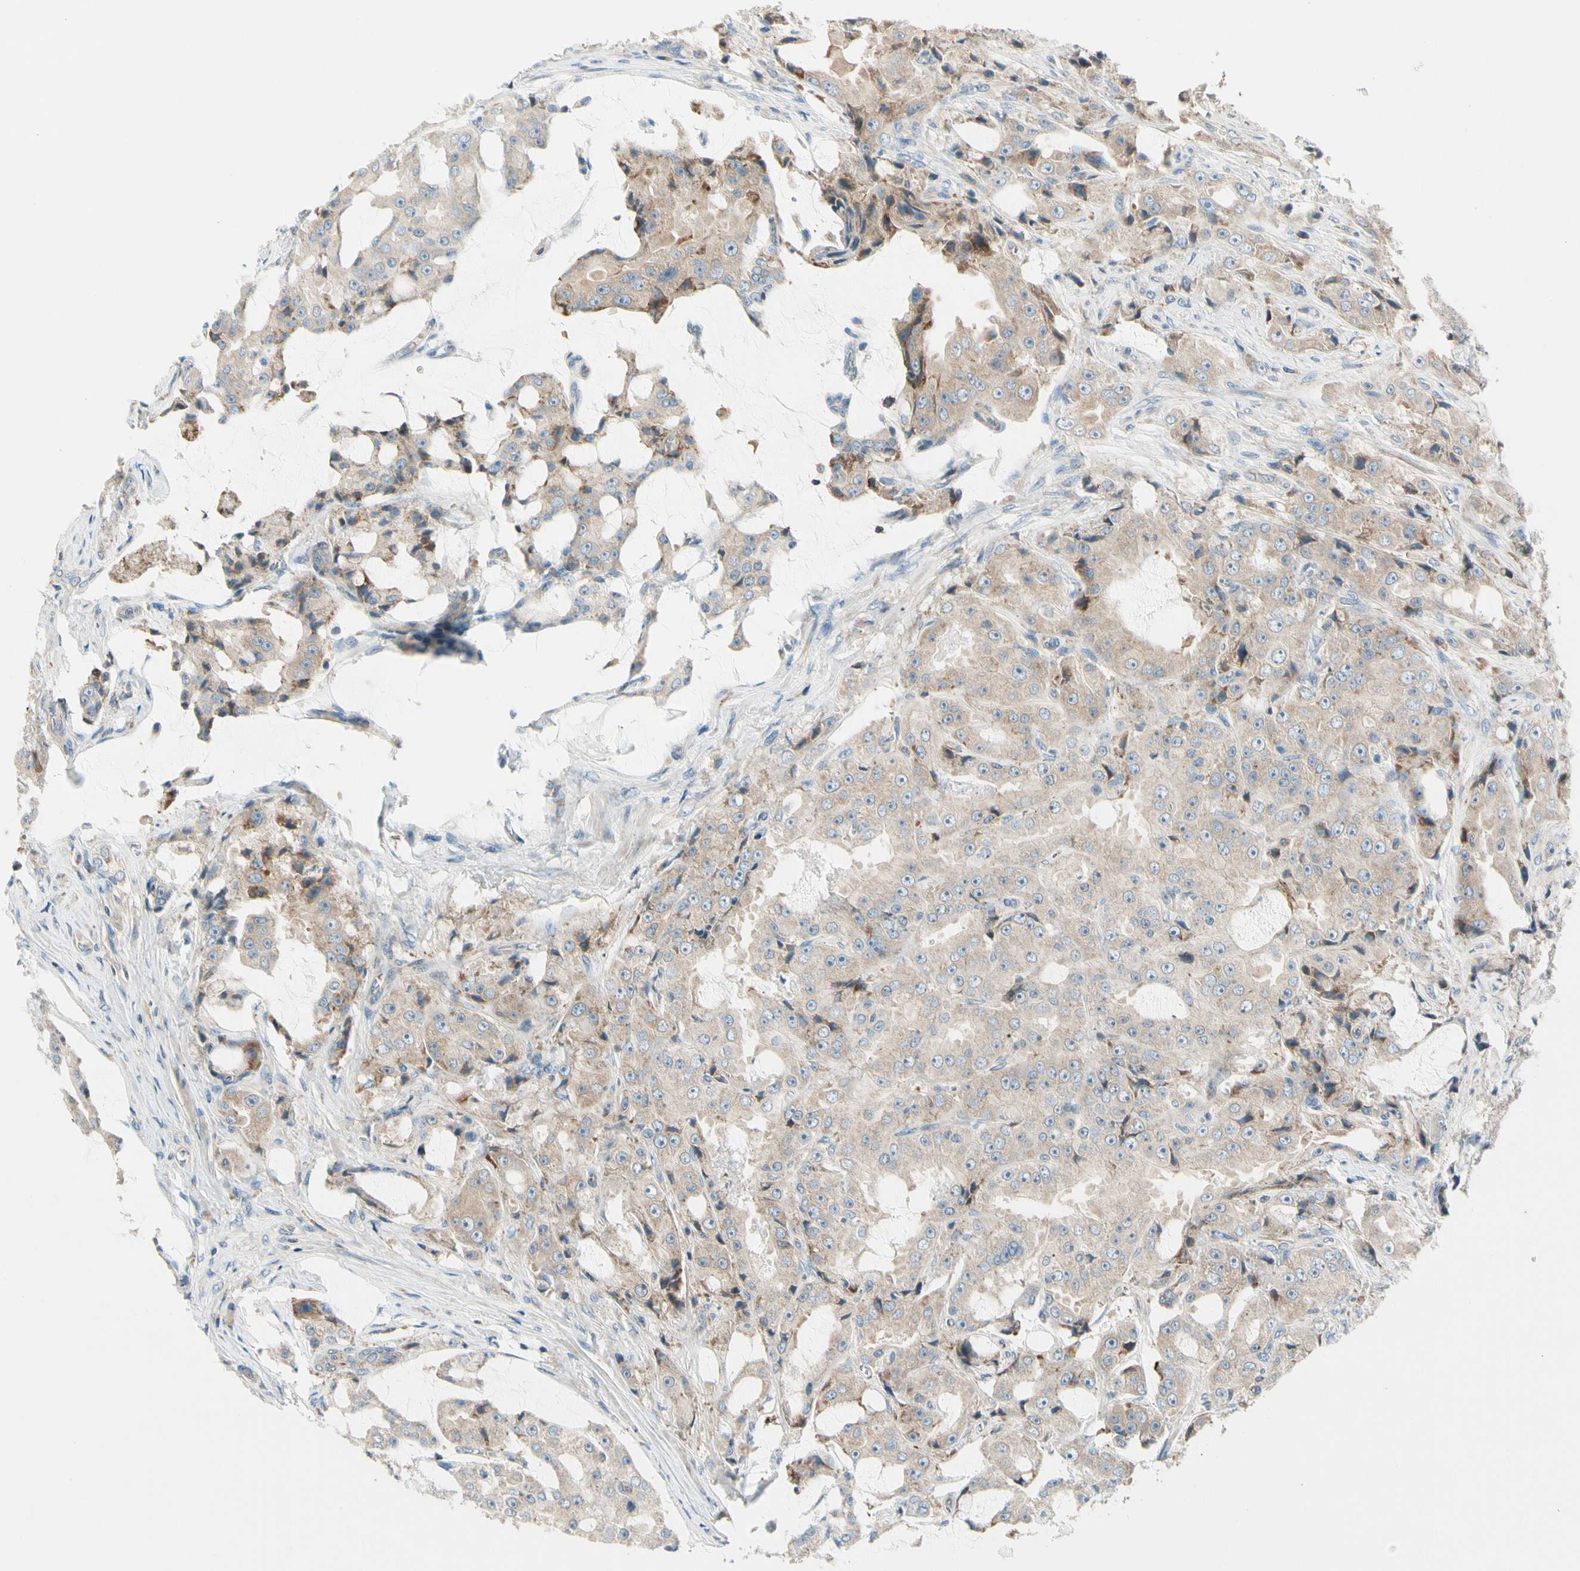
{"staining": {"intensity": "weak", "quantity": ">75%", "location": "cytoplasmic/membranous"}, "tissue": "prostate cancer", "cell_type": "Tumor cells", "image_type": "cancer", "snomed": [{"axis": "morphology", "description": "Adenocarcinoma, High grade"}, {"axis": "topography", "description": "Prostate"}], "caption": "Approximately >75% of tumor cells in prostate adenocarcinoma (high-grade) demonstrate weak cytoplasmic/membranous protein expression as visualized by brown immunohistochemical staining.", "gene": "CDH6", "patient": {"sex": "male", "age": 73}}